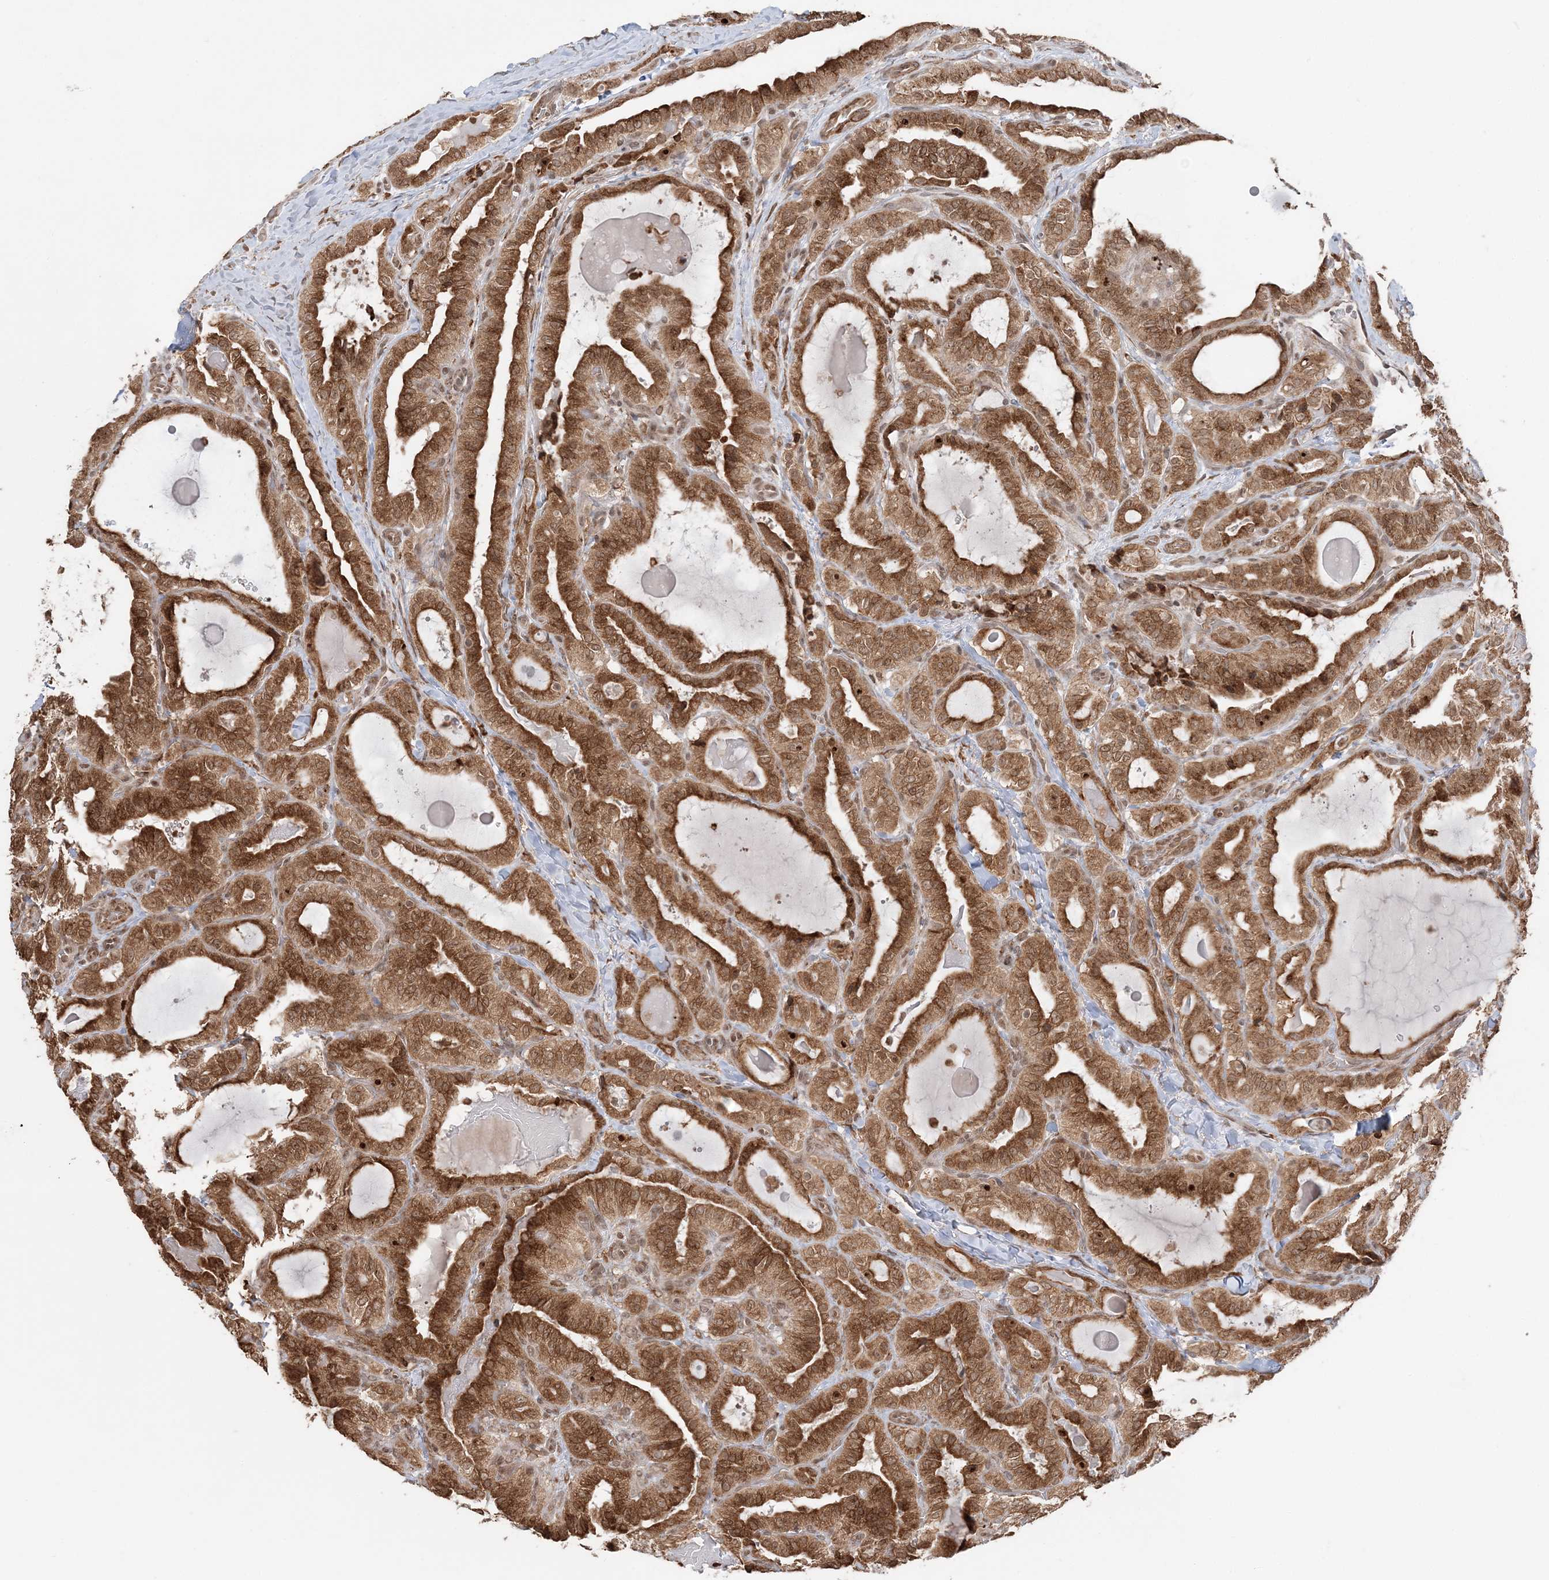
{"staining": {"intensity": "strong", "quantity": ">75%", "location": "cytoplasmic/membranous"}, "tissue": "thyroid cancer", "cell_type": "Tumor cells", "image_type": "cancer", "snomed": [{"axis": "morphology", "description": "Papillary adenocarcinoma, NOS"}, {"axis": "topography", "description": "Thyroid gland"}], "caption": "IHC histopathology image of human papillary adenocarcinoma (thyroid) stained for a protein (brown), which demonstrates high levels of strong cytoplasmic/membranous positivity in approximately >75% of tumor cells.", "gene": "TMED10", "patient": {"sex": "male", "age": 77}}